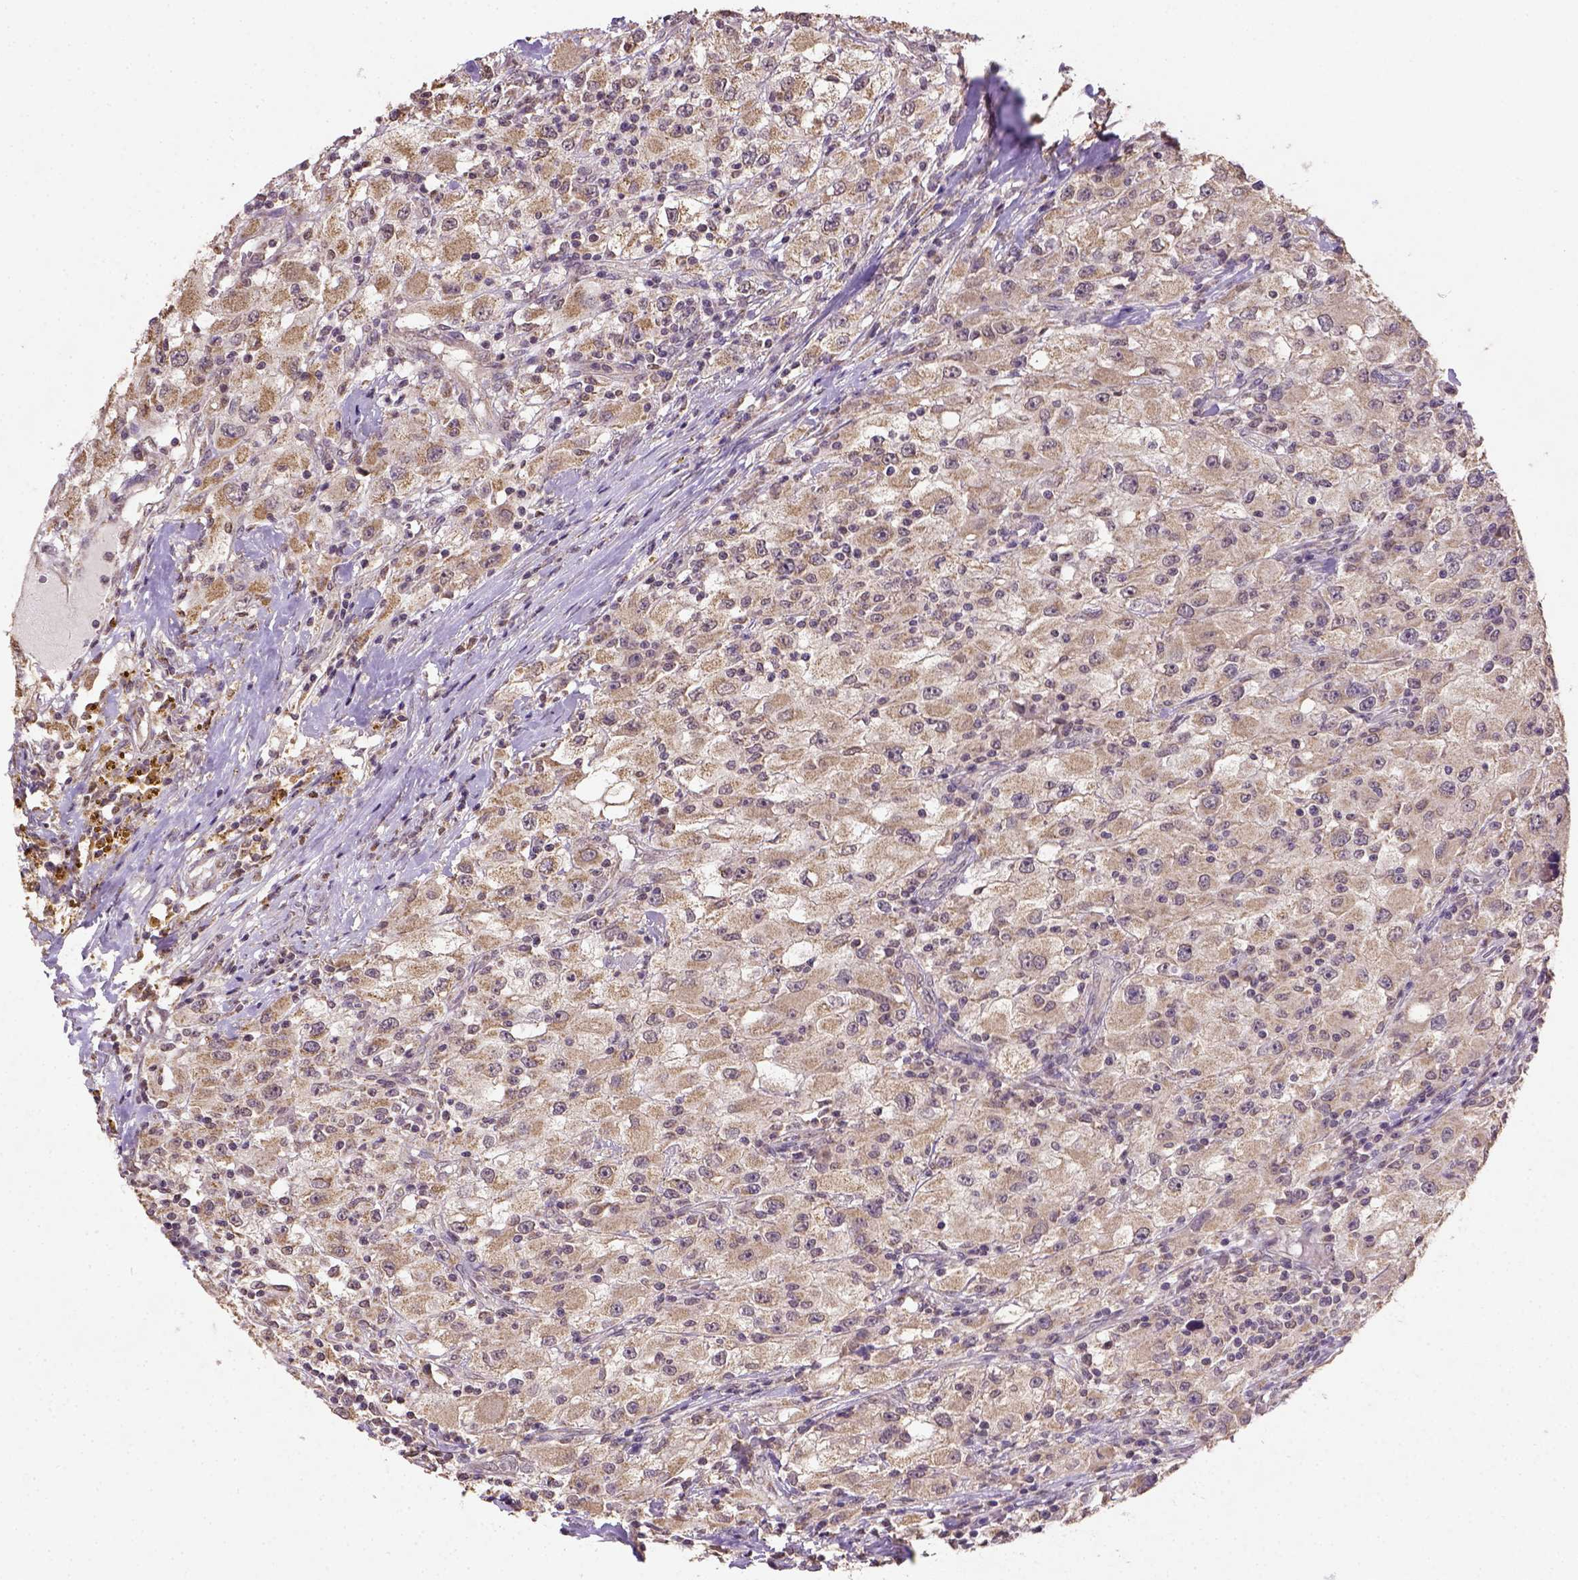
{"staining": {"intensity": "moderate", "quantity": ">75%", "location": "cytoplasmic/membranous"}, "tissue": "renal cancer", "cell_type": "Tumor cells", "image_type": "cancer", "snomed": [{"axis": "morphology", "description": "Adenocarcinoma, NOS"}, {"axis": "topography", "description": "Kidney"}], "caption": "Immunohistochemical staining of human adenocarcinoma (renal) reveals medium levels of moderate cytoplasmic/membranous protein positivity in about >75% of tumor cells.", "gene": "NUDT10", "patient": {"sex": "female", "age": 67}}